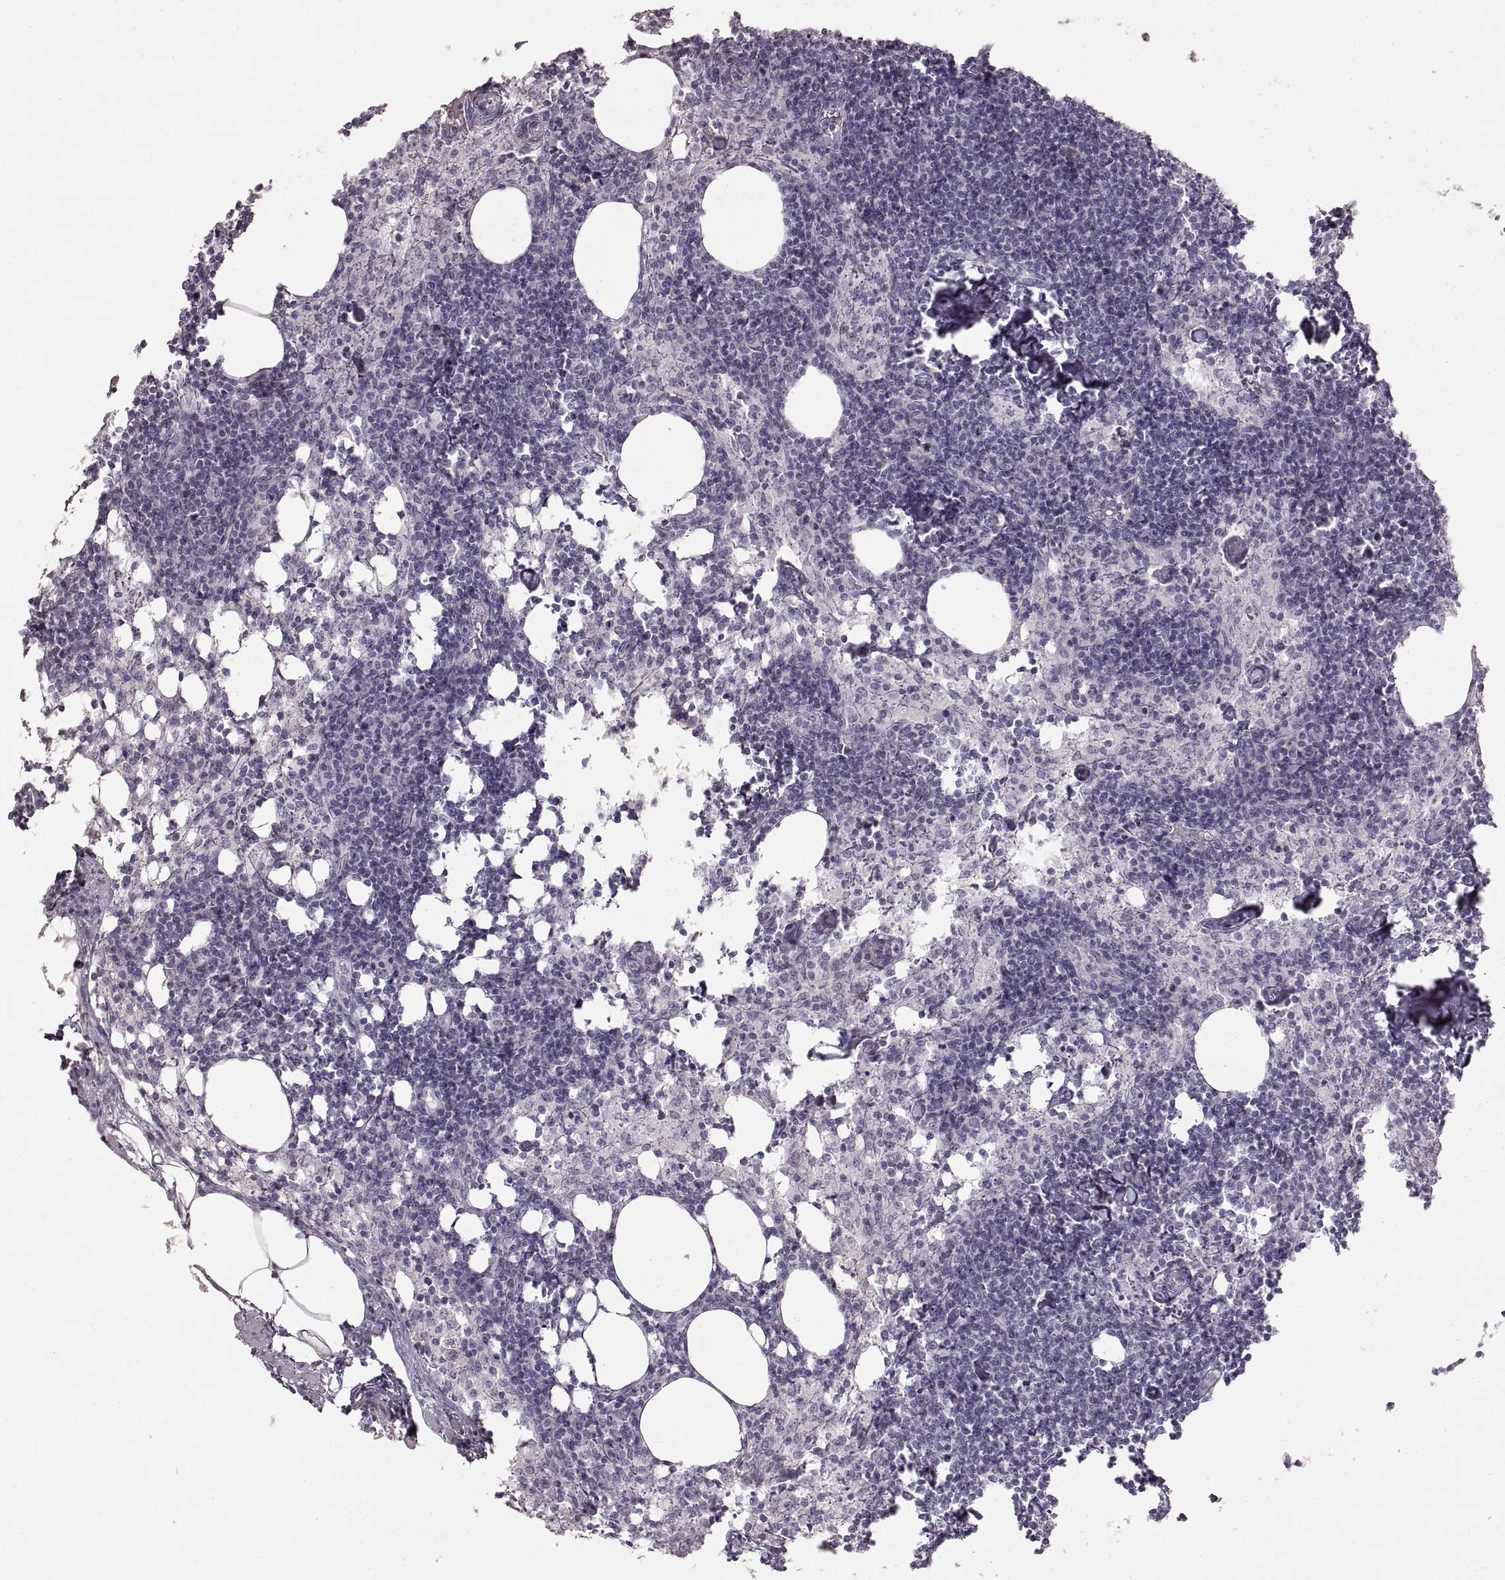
{"staining": {"intensity": "negative", "quantity": "none", "location": "none"}, "tissue": "lymph node", "cell_type": "Germinal center cells", "image_type": "normal", "snomed": [{"axis": "morphology", "description": "Normal tissue, NOS"}, {"axis": "topography", "description": "Lymph node"}], "caption": "IHC image of unremarkable lymph node: lymph node stained with DAB (3,3'-diaminobenzidine) demonstrates no significant protein expression in germinal center cells.", "gene": "ZP3", "patient": {"sex": "female", "age": 52}}